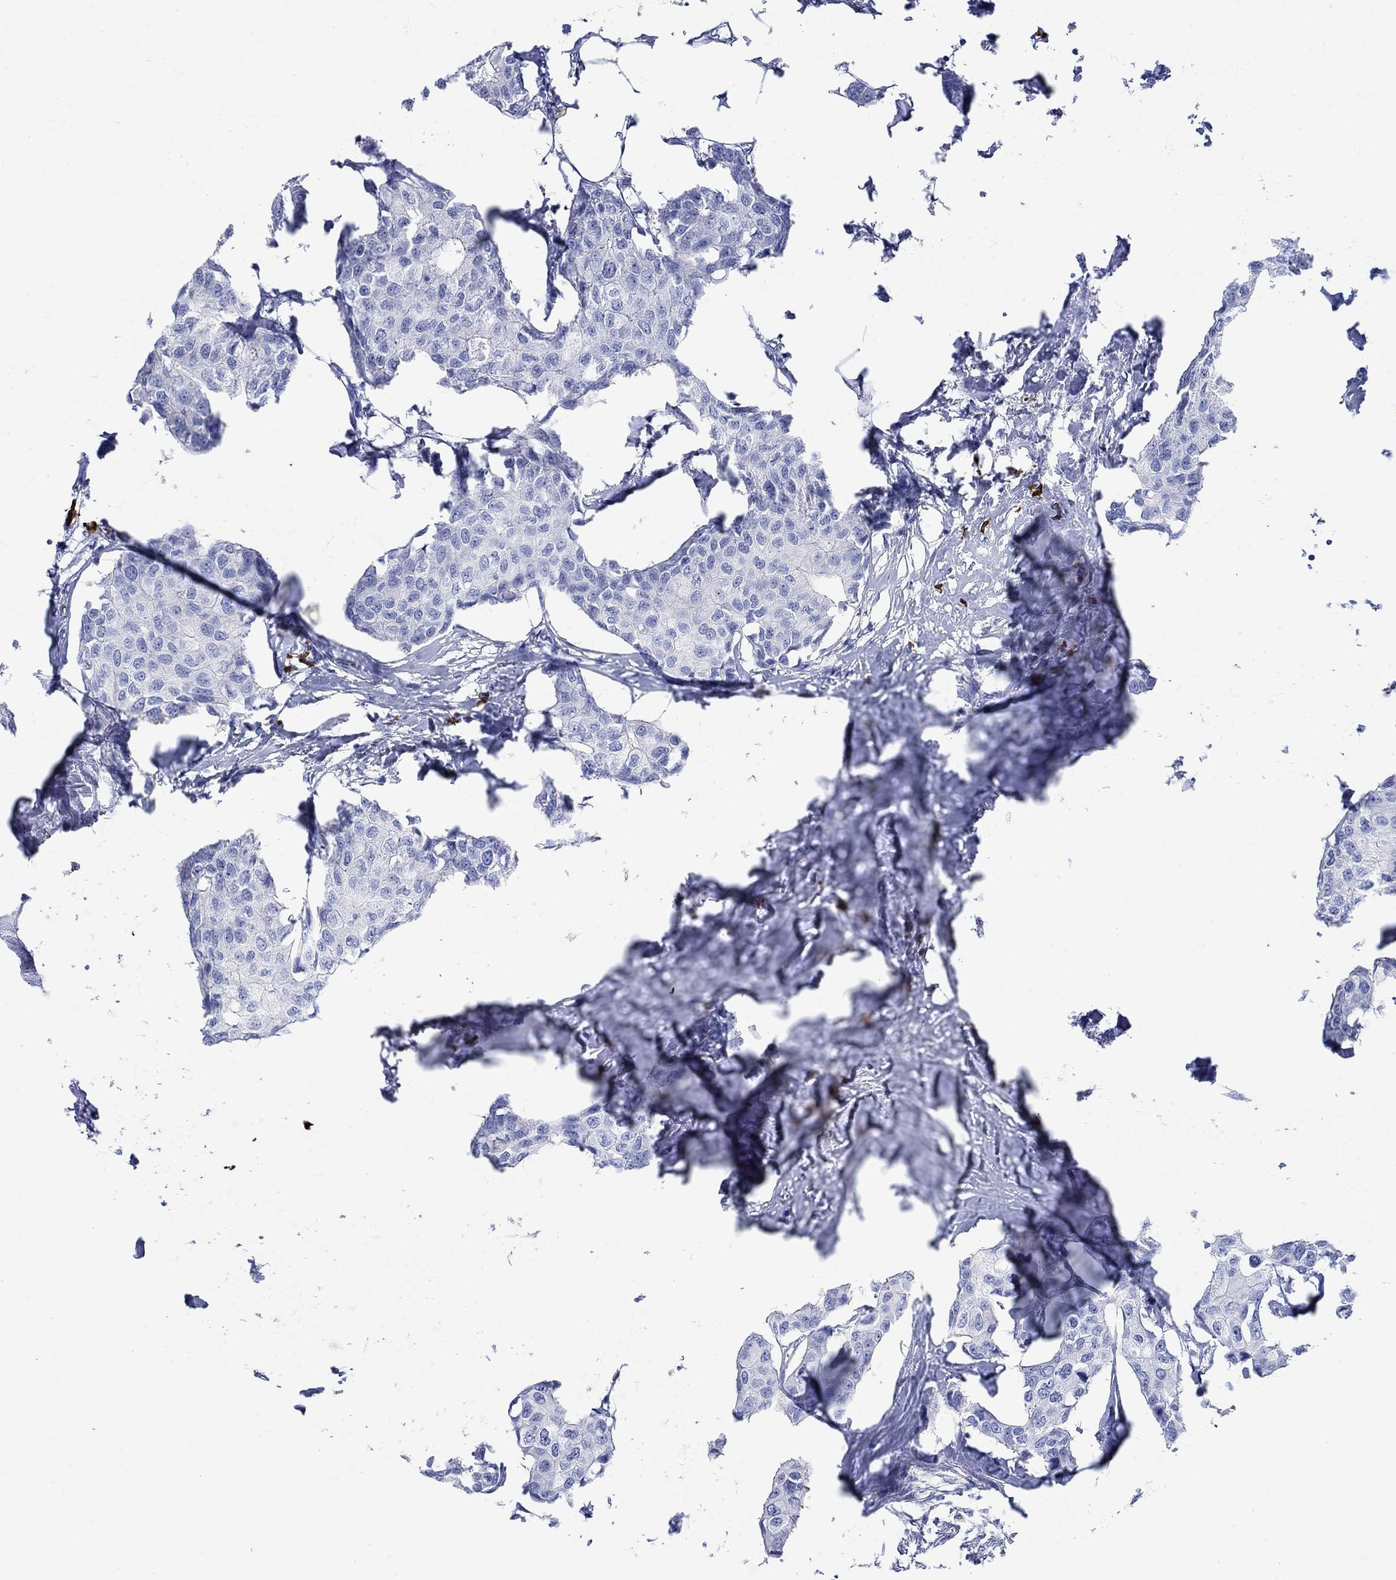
{"staining": {"intensity": "negative", "quantity": "none", "location": "none"}, "tissue": "breast cancer", "cell_type": "Tumor cells", "image_type": "cancer", "snomed": [{"axis": "morphology", "description": "Duct carcinoma"}, {"axis": "topography", "description": "Breast"}], "caption": "The image displays no staining of tumor cells in breast infiltrating ductal carcinoma. (DAB (3,3'-diaminobenzidine) immunohistochemistry visualized using brightfield microscopy, high magnification).", "gene": "P2RY6", "patient": {"sex": "female", "age": 80}}